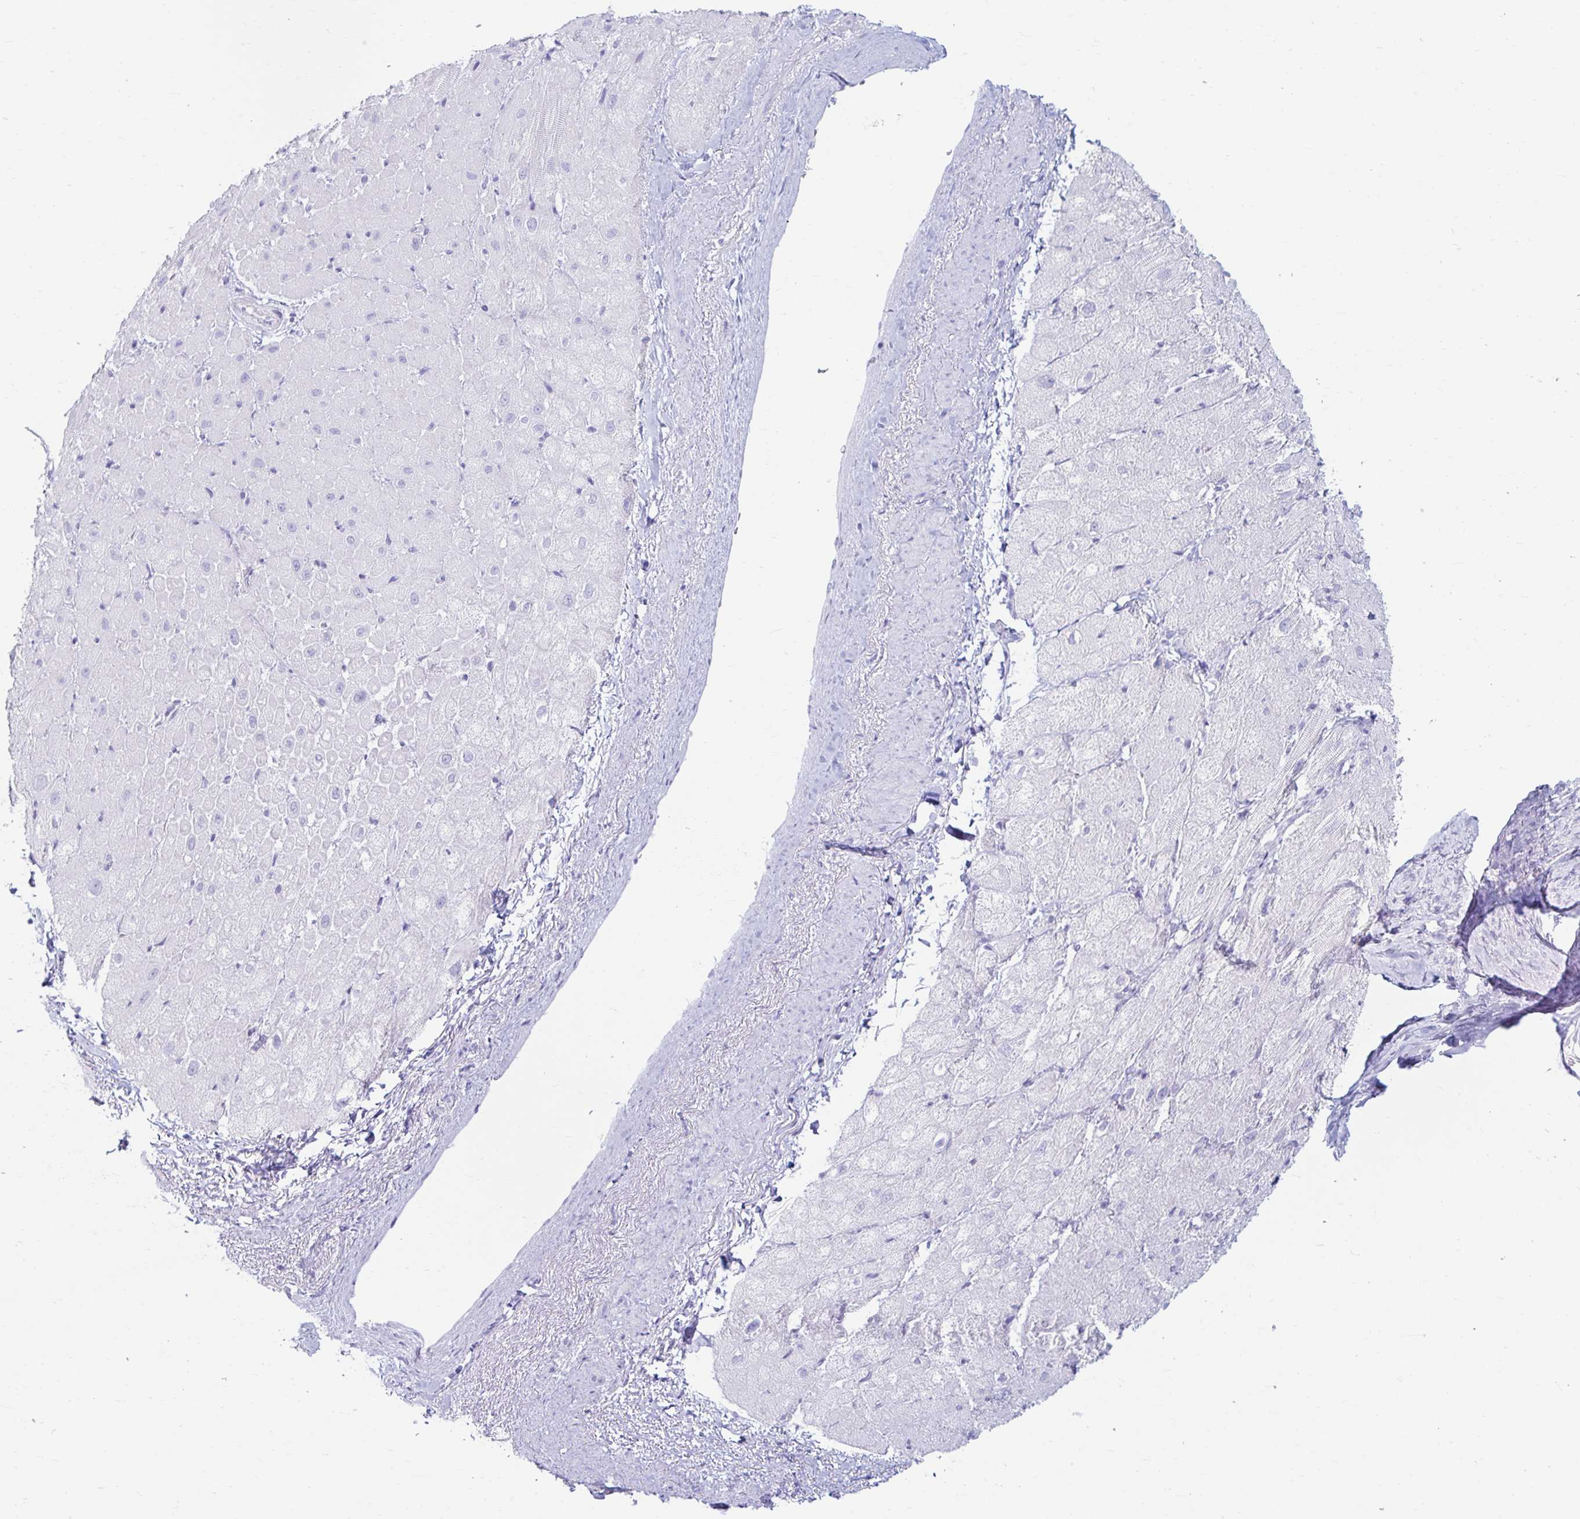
{"staining": {"intensity": "negative", "quantity": "none", "location": "none"}, "tissue": "heart muscle", "cell_type": "Cardiomyocytes", "image_type": "normal", "snomed": [{"axis": "morphology", "description": "Normal tissue, NOS"}, {"axis": "topography", "description": "Heart"}], "caption": "Protein analysis of benign heart muscle displays no significant expression in cardiomyocytes.", "gene": "ERICH6", "patient": {"sex": "male", "age": 62}}